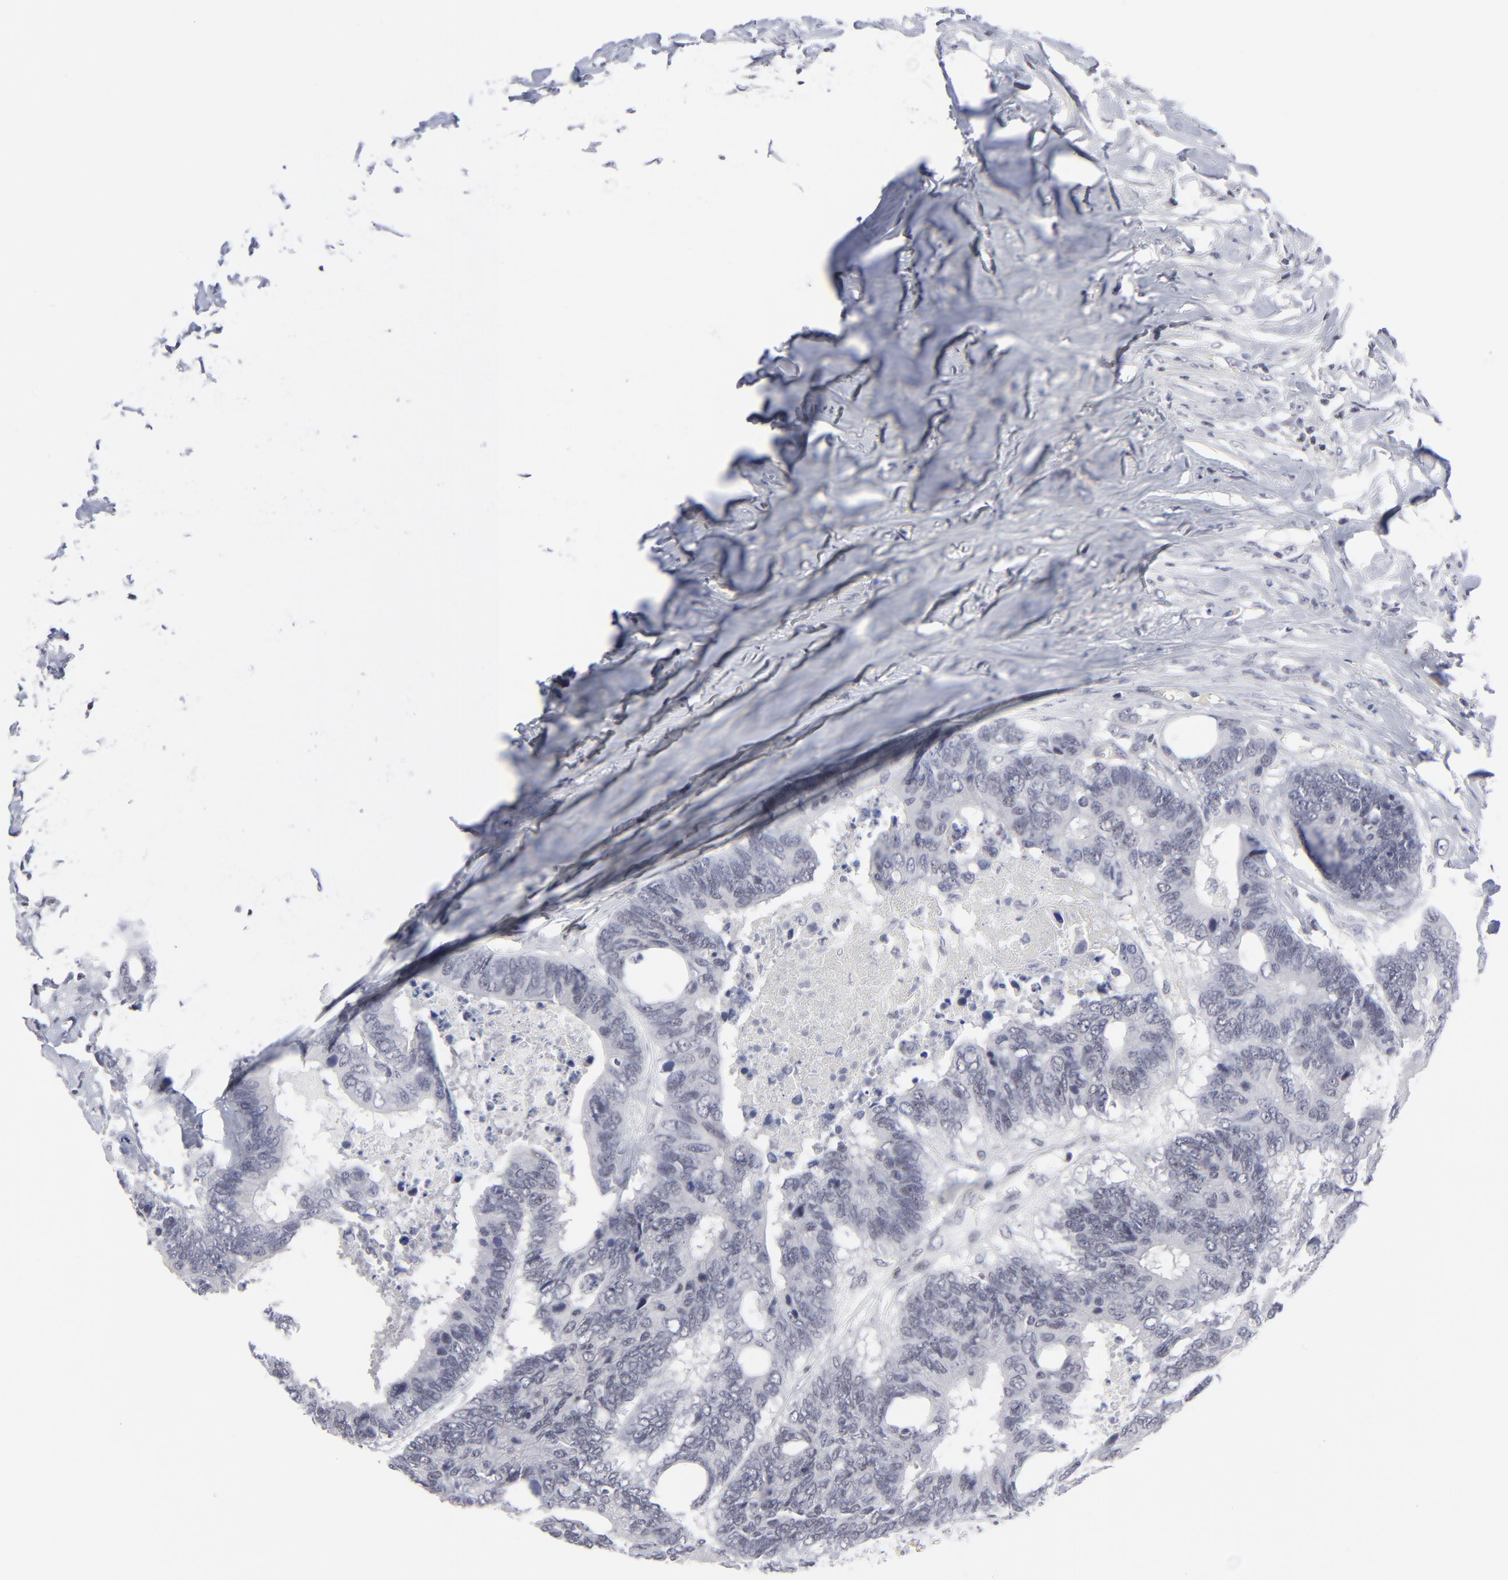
{"staining": {"intensity": "negative", "quantity": "none", "location": "none"}, "tissue": "colorectal cancer", "cell_type": "Tumor cells", "image_type": "cancer", "snomed": [{"axis": "morphology", "description": "Adenocarcinoma, NOS"}, {"axis": "topography", "description": "Rectum"}], "caption": "A high-resolution micrograph shows immunohistochemistry staining of colorectal cancer, which displays no significant positivity in tumor cells. (DAB (3,3'-diaminobenzidine) immunohistochemistry (IHC) visualized using brightfield microscopy, high magnification).", "gene": "SP2", "patient": {"sex": "male", "age": 55}}